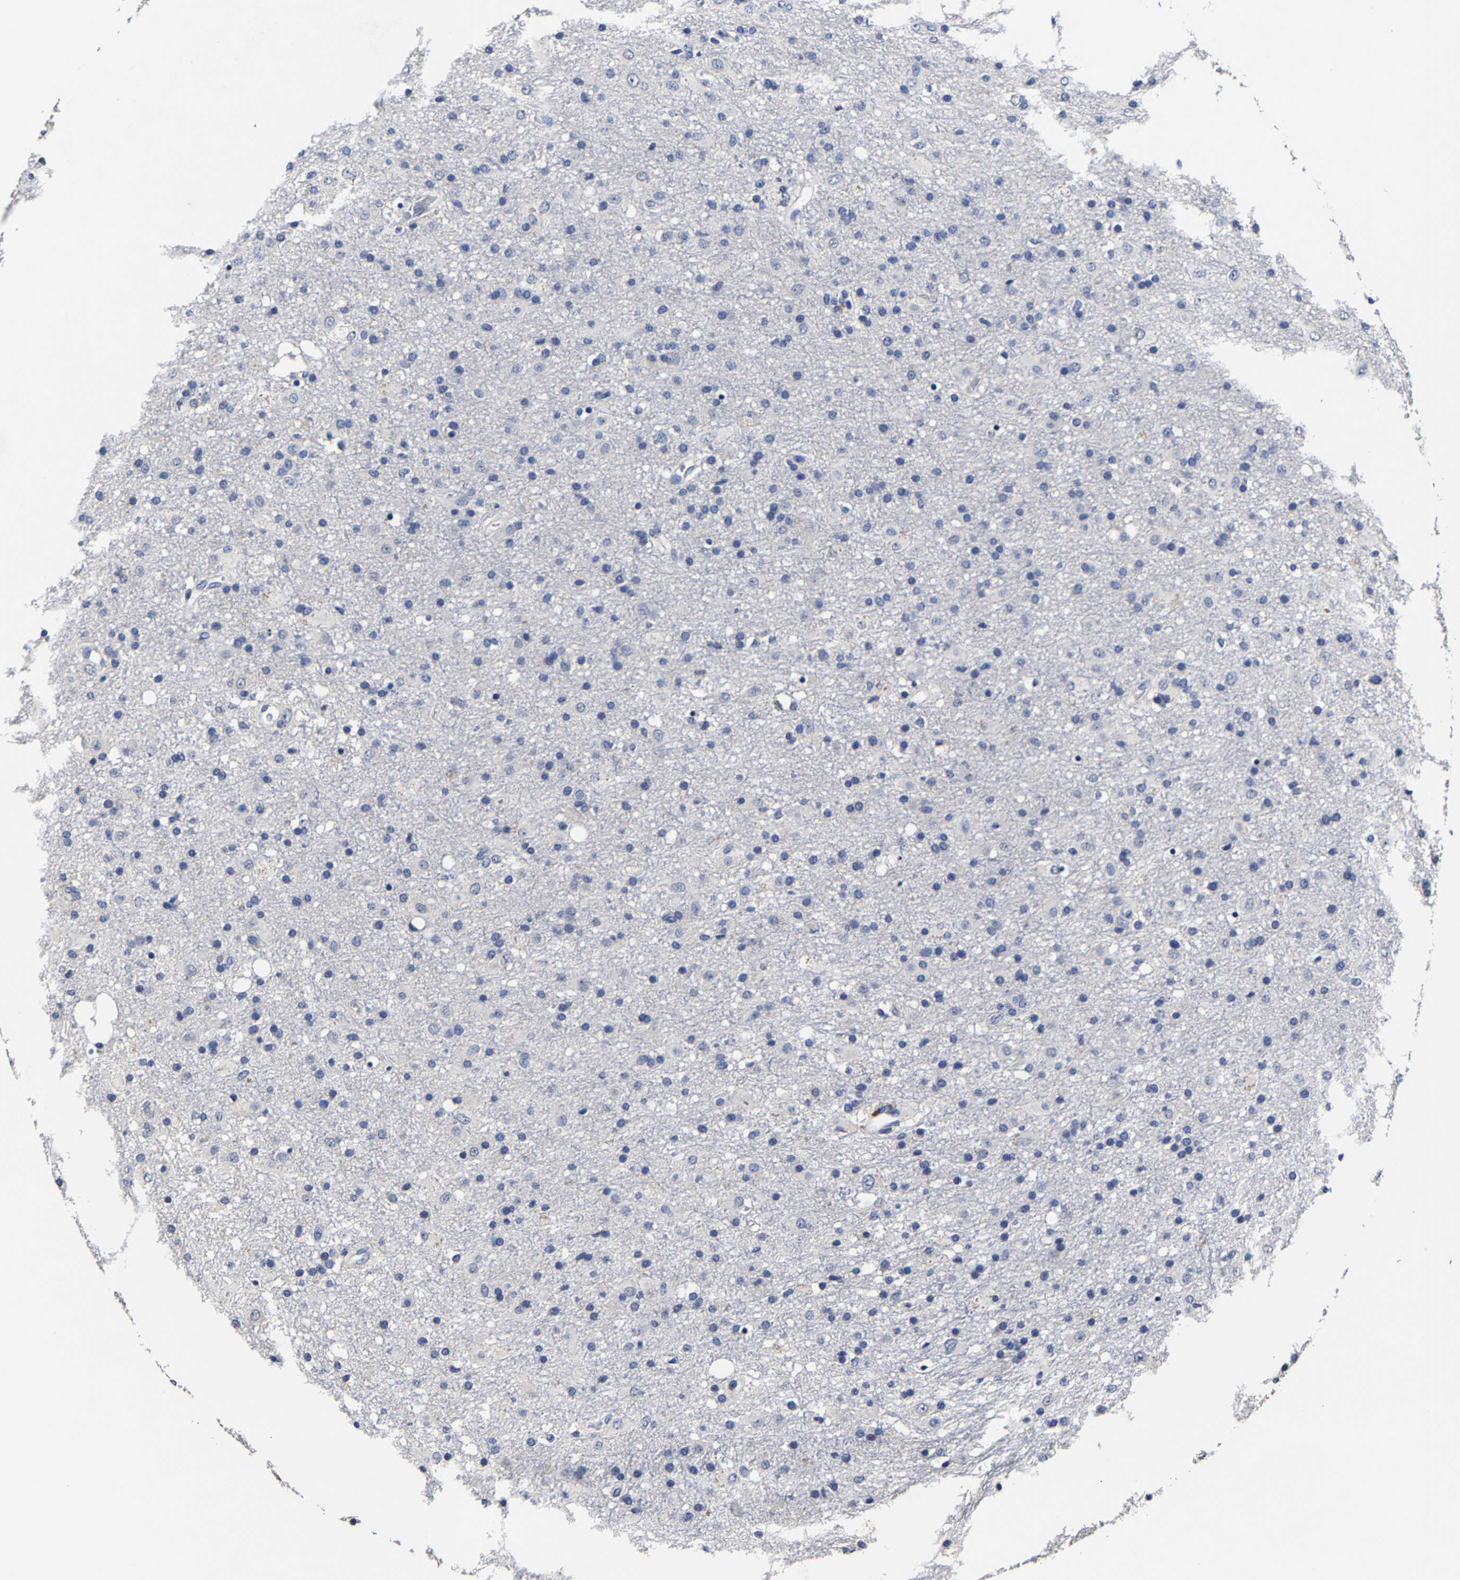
{"staining": {"intensity": "negative", "quantity": "none", "location": "none"}, "tissue": "glioma", "cell_type": "Tumor cells", "image_type": "cancer", "snomed": [{"axis": "morphology", "description": "Glioma, malignant, Low grade"}, {"axis": "topography", "description": "Brain"}], "caption": "Immunohistochemistry (IHC) micrograph of glioma stained for a protein (brown), which shows no positivity in tumor cells.", "gene": "AKAP4", "patient": {"sex": "male", "age": 65}}